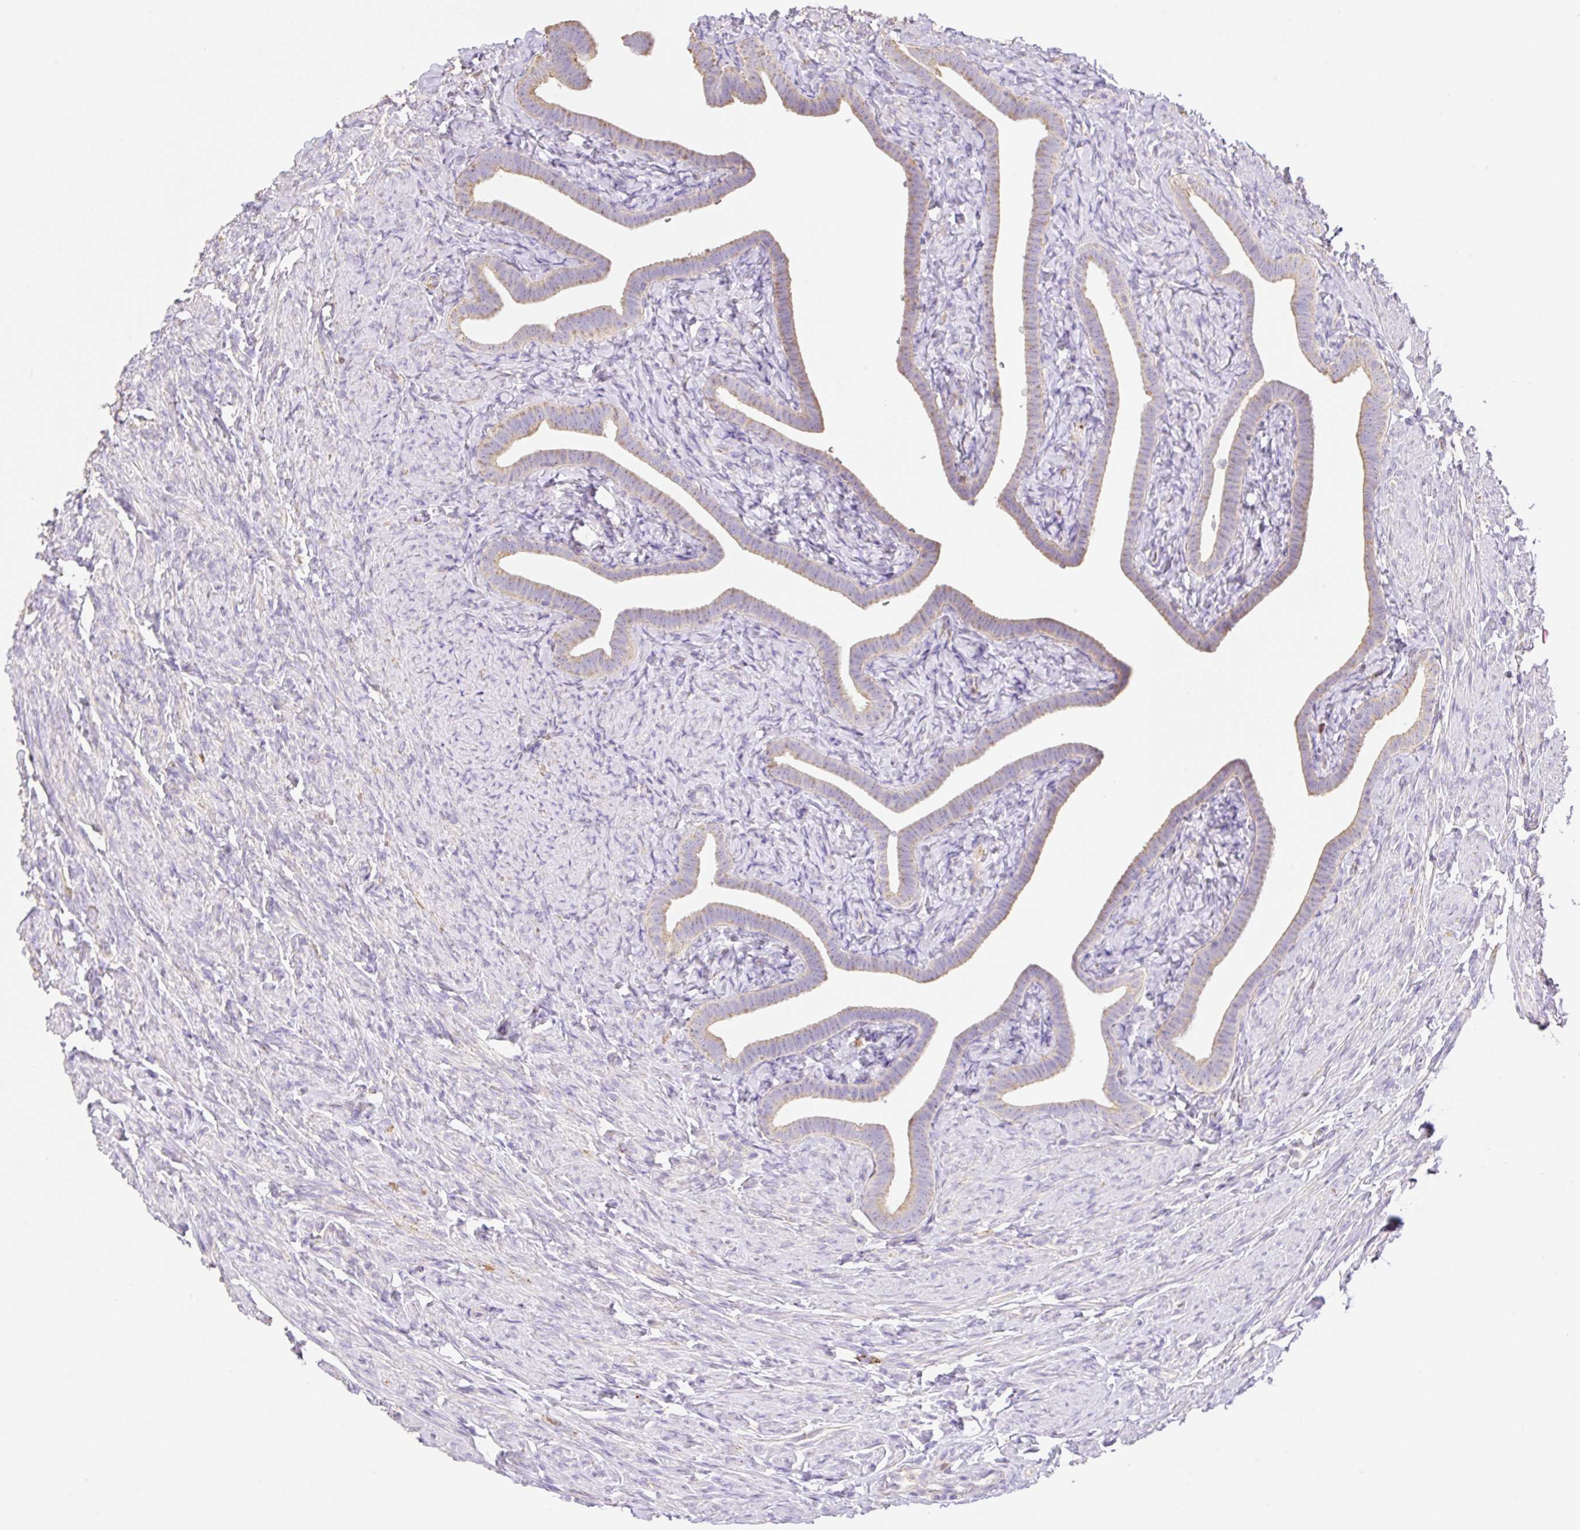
{"staining": {"intensity": "weak", "quantity": "25%-75%", "location": "cytoplasmic/membranous"}, "tissue": "fallopian tube", "cell_type": "Glandular cells", "image_type": "normal", "snomed": [{"axis": "morphology", "description": "Normal tissue, NOS"}, {"axis": "topography", "description": "Fallopian tube"}], "caption": "Immunohistochemical staining of normal human fallopian tube exhibits weak cytoplasmic/membranous protein staining in approximately 25%-75% of glandular cells. The protein of interest is stained brown, and the nuclei are stained in blue (DAB (3,3'-diaminobenzidine) IHC with brightfield microscopy, high magnification).", "gene": "COPZ2", "patient": {"sex": "female", "age": 69}}